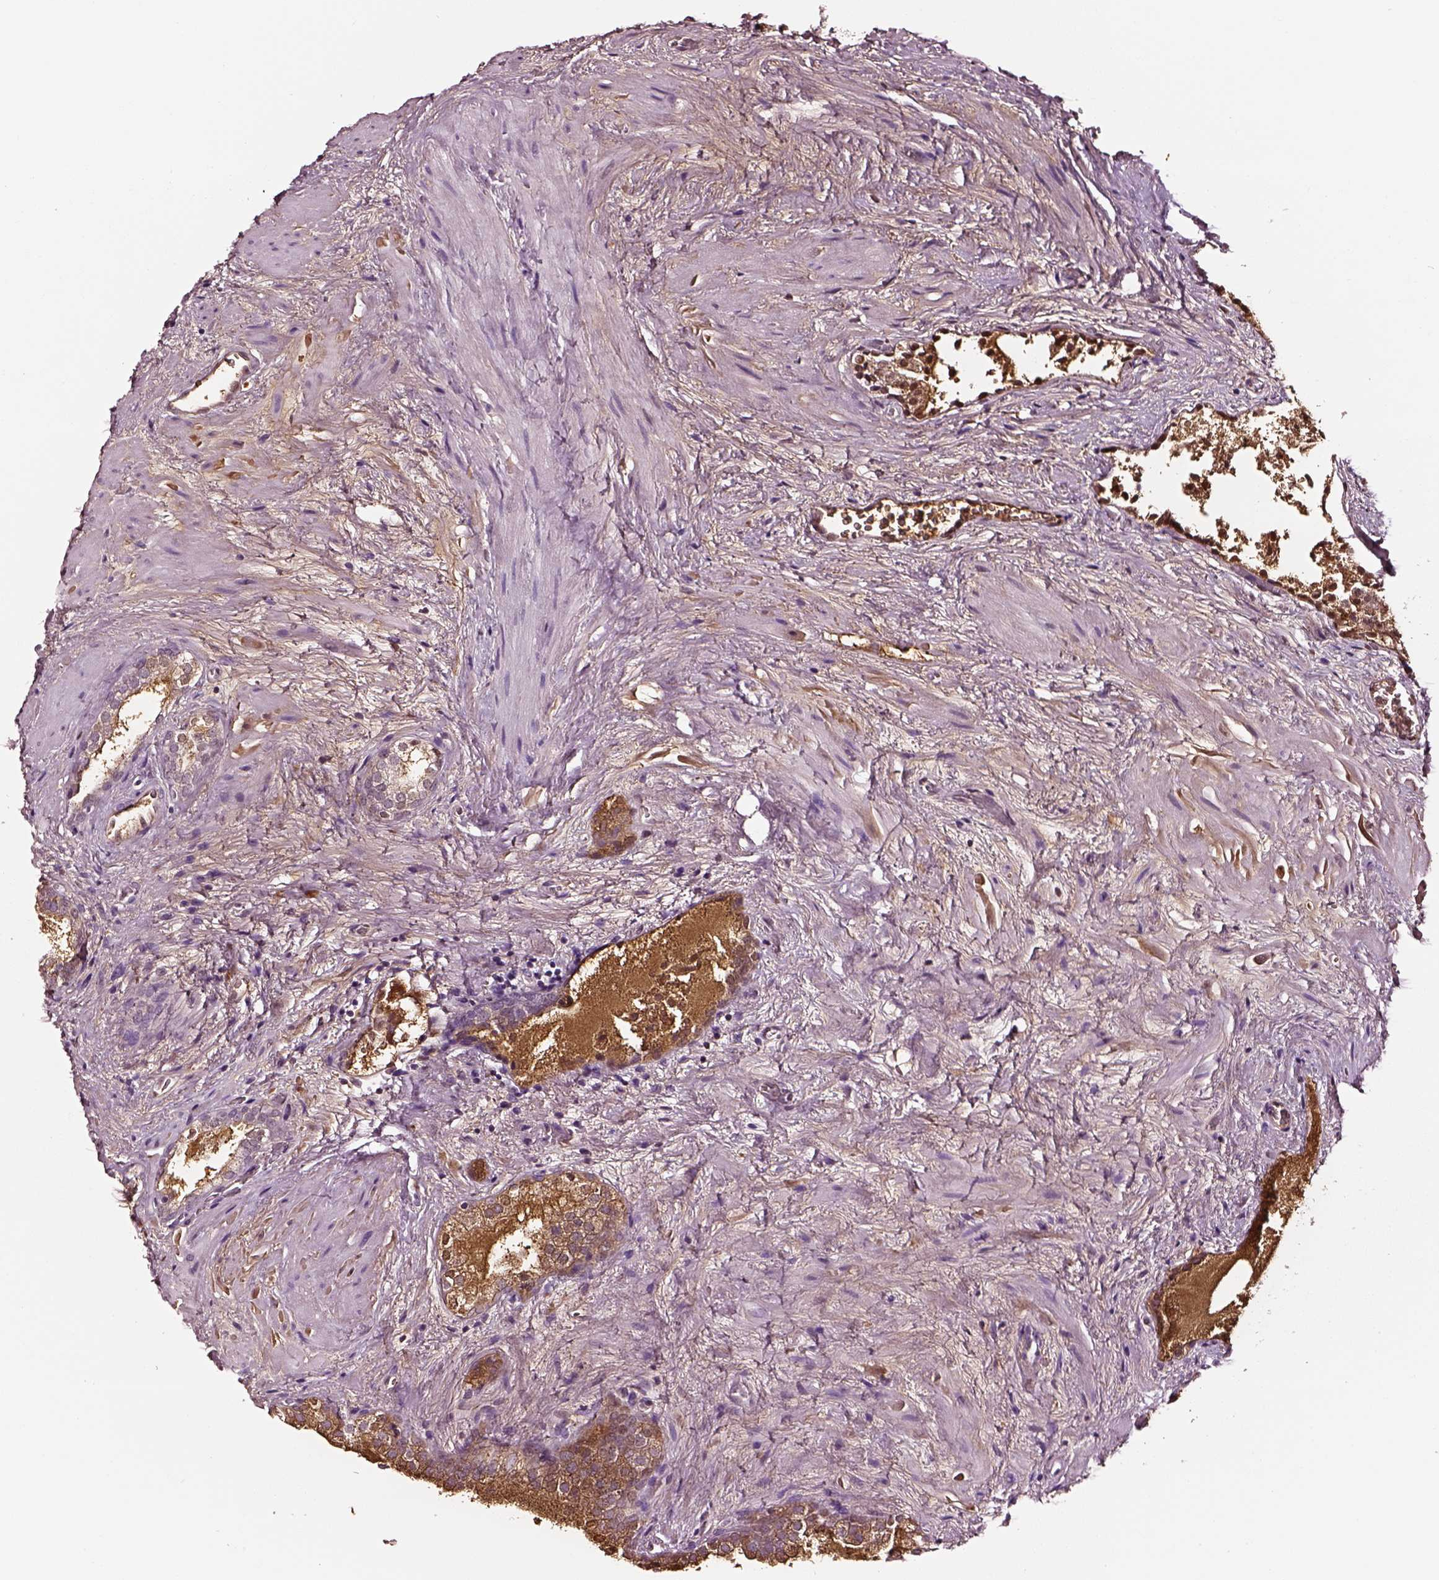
{"staining": {"intensity": "weak", "quantity": "<25%", "location": "cytoplasmic/membranous"}, "tissue": "prostate cancer", "cell_type": "Tumor cells", "image_type": "cancer", "snomed": [{"axis": "morphology", "description": "Adenocarcinoma, NOS"}, {"axis": "topography", "description": "Prostate"}], "caption": "A photomicrograph of human prostate cancer (adenocarcinoma) is negative for staining in tumor cells. Brightfield microscopy of immunohistochemistry stained with DAB (3,3'-diaminobenzidine) (brown) and hematoxylin (blue), captured at high magnification.", "gene": "TF", "patient": {"sex": "male", "age": 66}}